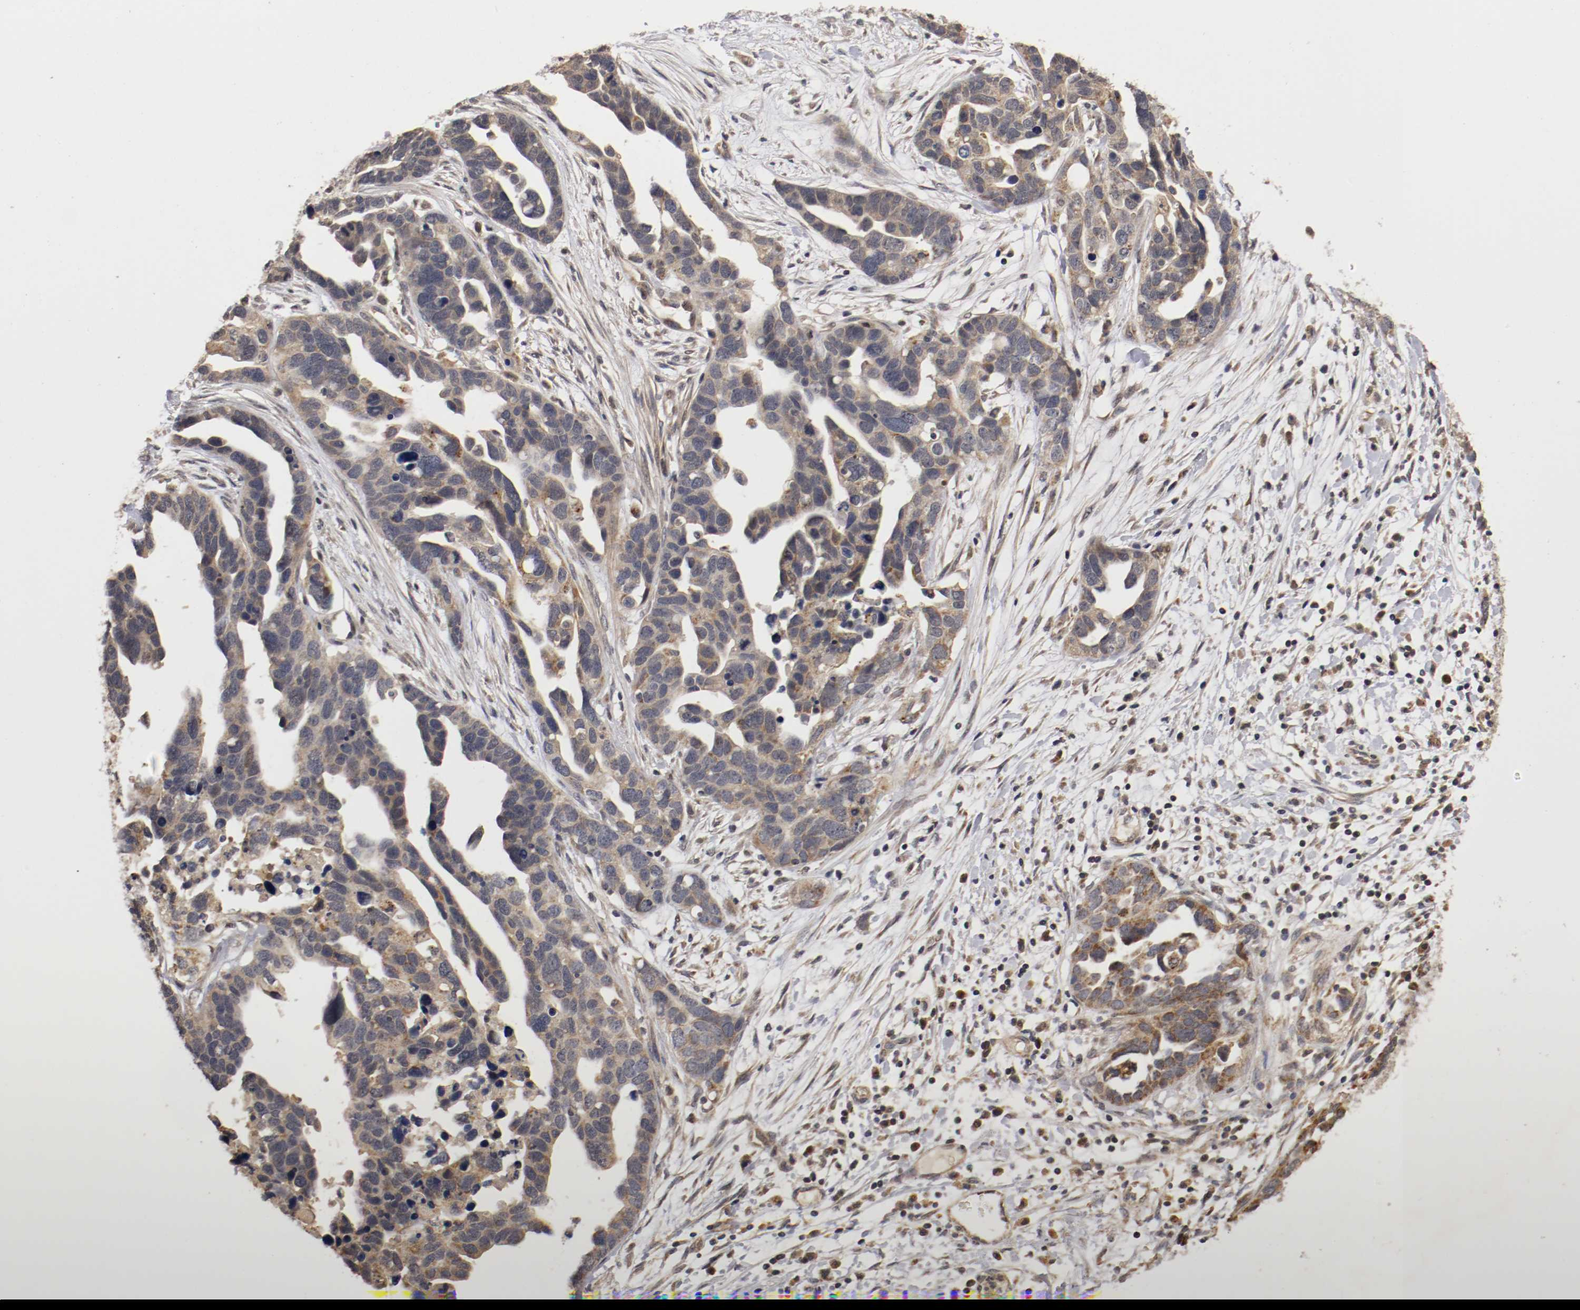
{"staining": {"intensity": "weak", "quantity": "25%-75%", "location": "cytoplasmic/membranous"}, "tissue": "ovarian cancer", "cell_type": "Tumor cells", "image_type": "cancer", "snomed": [{"axis": "morphology", "description": "Cystadenocarcinoma, serous, NOS"}, {"axis": "topography", "description": "Ovary"}], "caption": "Approximately 25%-75% of tumor cells in ovarian cancer (serous cystadenocarcinoma) reveal weak cytoplasmic/membranous protein staining as visualized by brown immunohistochemical staining.", "gene": "TNFRSF1B", "patient": {"sex": "female", "age": 54}}